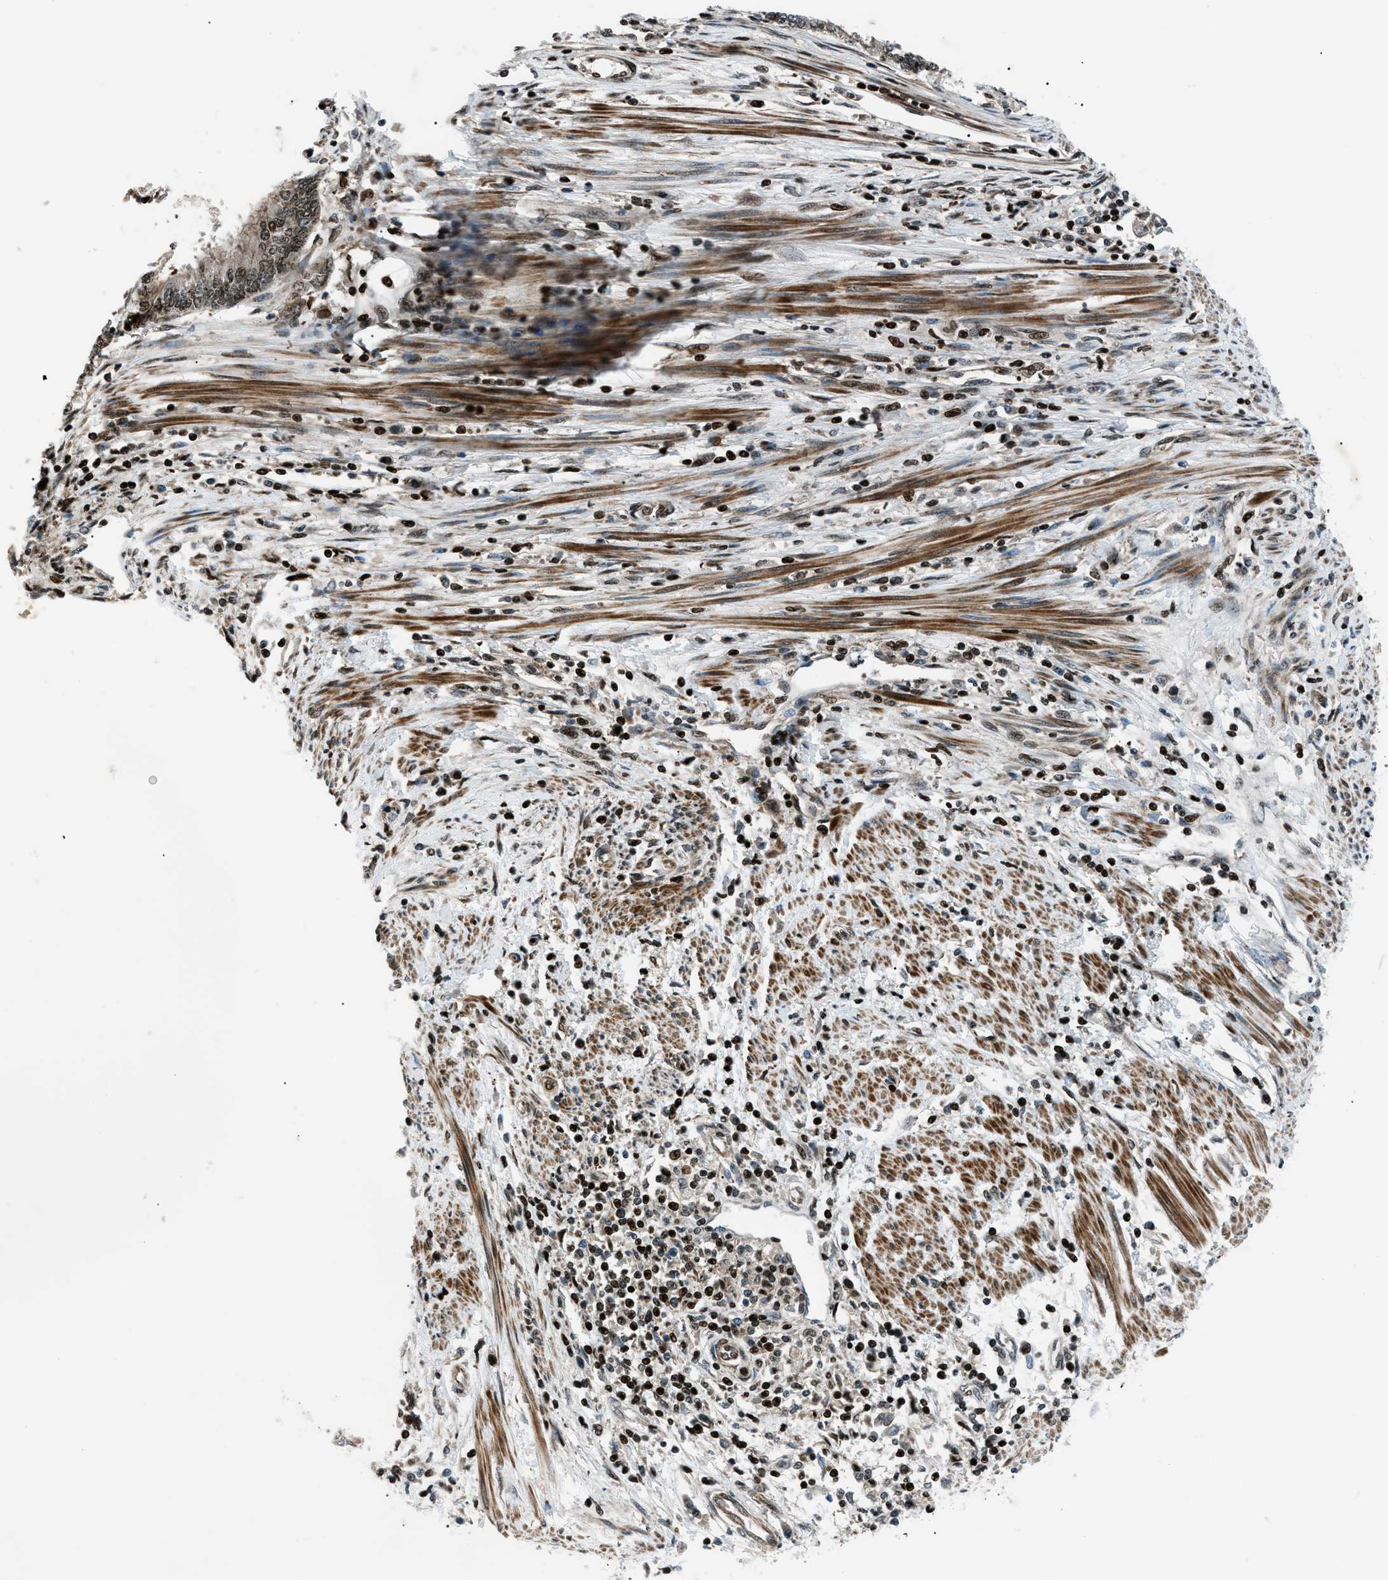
{"staining": {"intensity": "moderate", "quantity": "25%-75%", "location": "nuclear"}, "tissue": "endometrial cancer", "cell_type": "Tumor cells", "image_type": "cancer", "snomed": [{"axis": "morphology", "description": "Adenocarcinoma, NOS"}, {"axis": "topography", "description": "Uterus"}, {"axis": "topography", "description": "Endometrium"}], "caption": "DAB immunohistochemical staining of human adenocarcinoma (endometrial) exhibits moderate nuclear protein positivity in about 25%-75% of tumor cells.", "gene": "PRKX", "patient": {"sex": "female", "age": 70}}